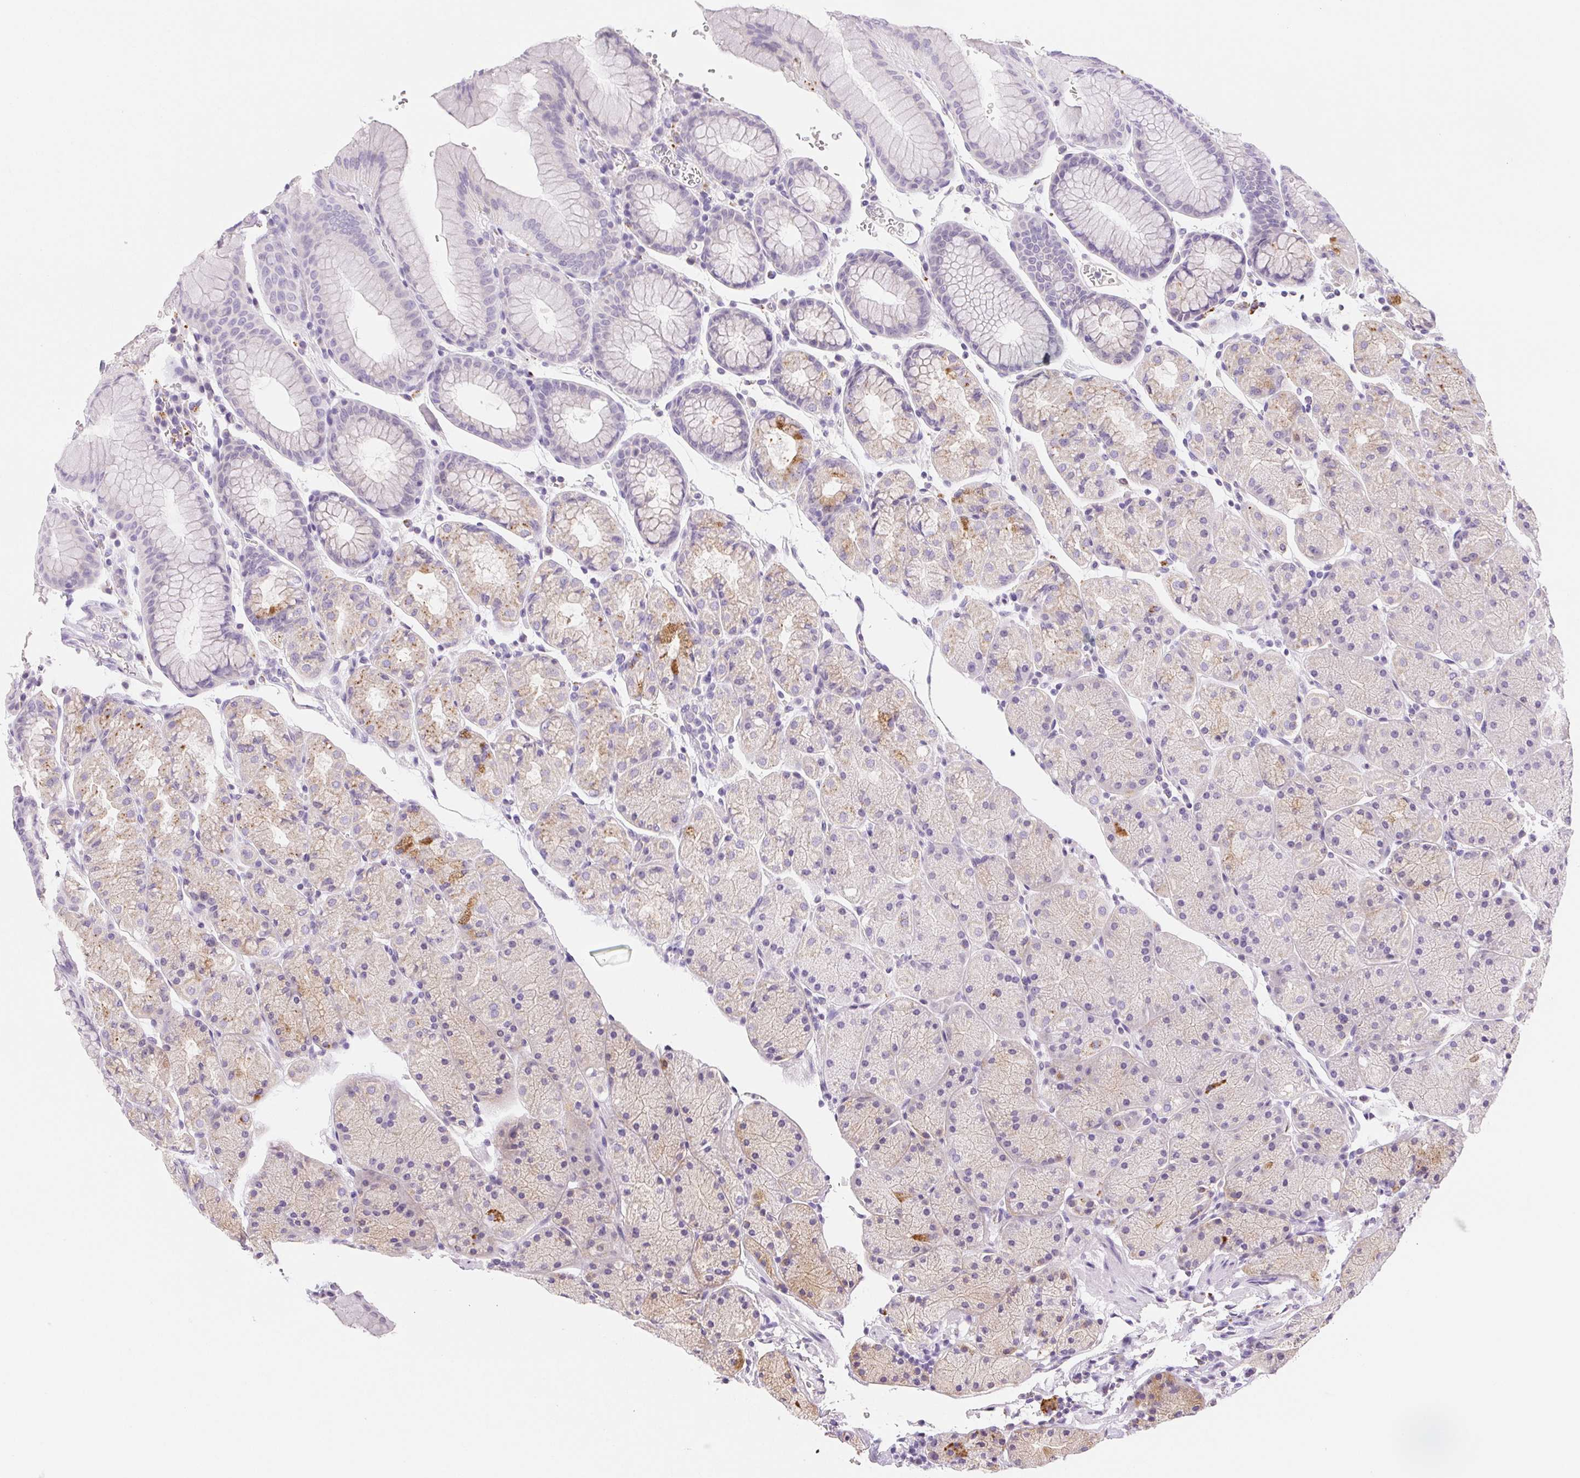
{"staining": {"intensity": "moderate", "quantity": "<25%", "location": "cytoplasmic/membranous"}, "tissue": "stomach", "cell_type": "Glandular cells", "image_type": "normal", "snomed": [{"axis": "morphology", "description": "Normal tissue, NOS"}, {"axis": "topography", "description": "Stomach, upper"}, {"axis": "topography", "description": "Stomach"}], "caption": "A low amount of moderate cytoplasmic/membranous positivity is appreciated in about <25% of glandular cells in normal stomach.", "gene": "LIPA", "patient": {"sex": "male", "age": 76}}